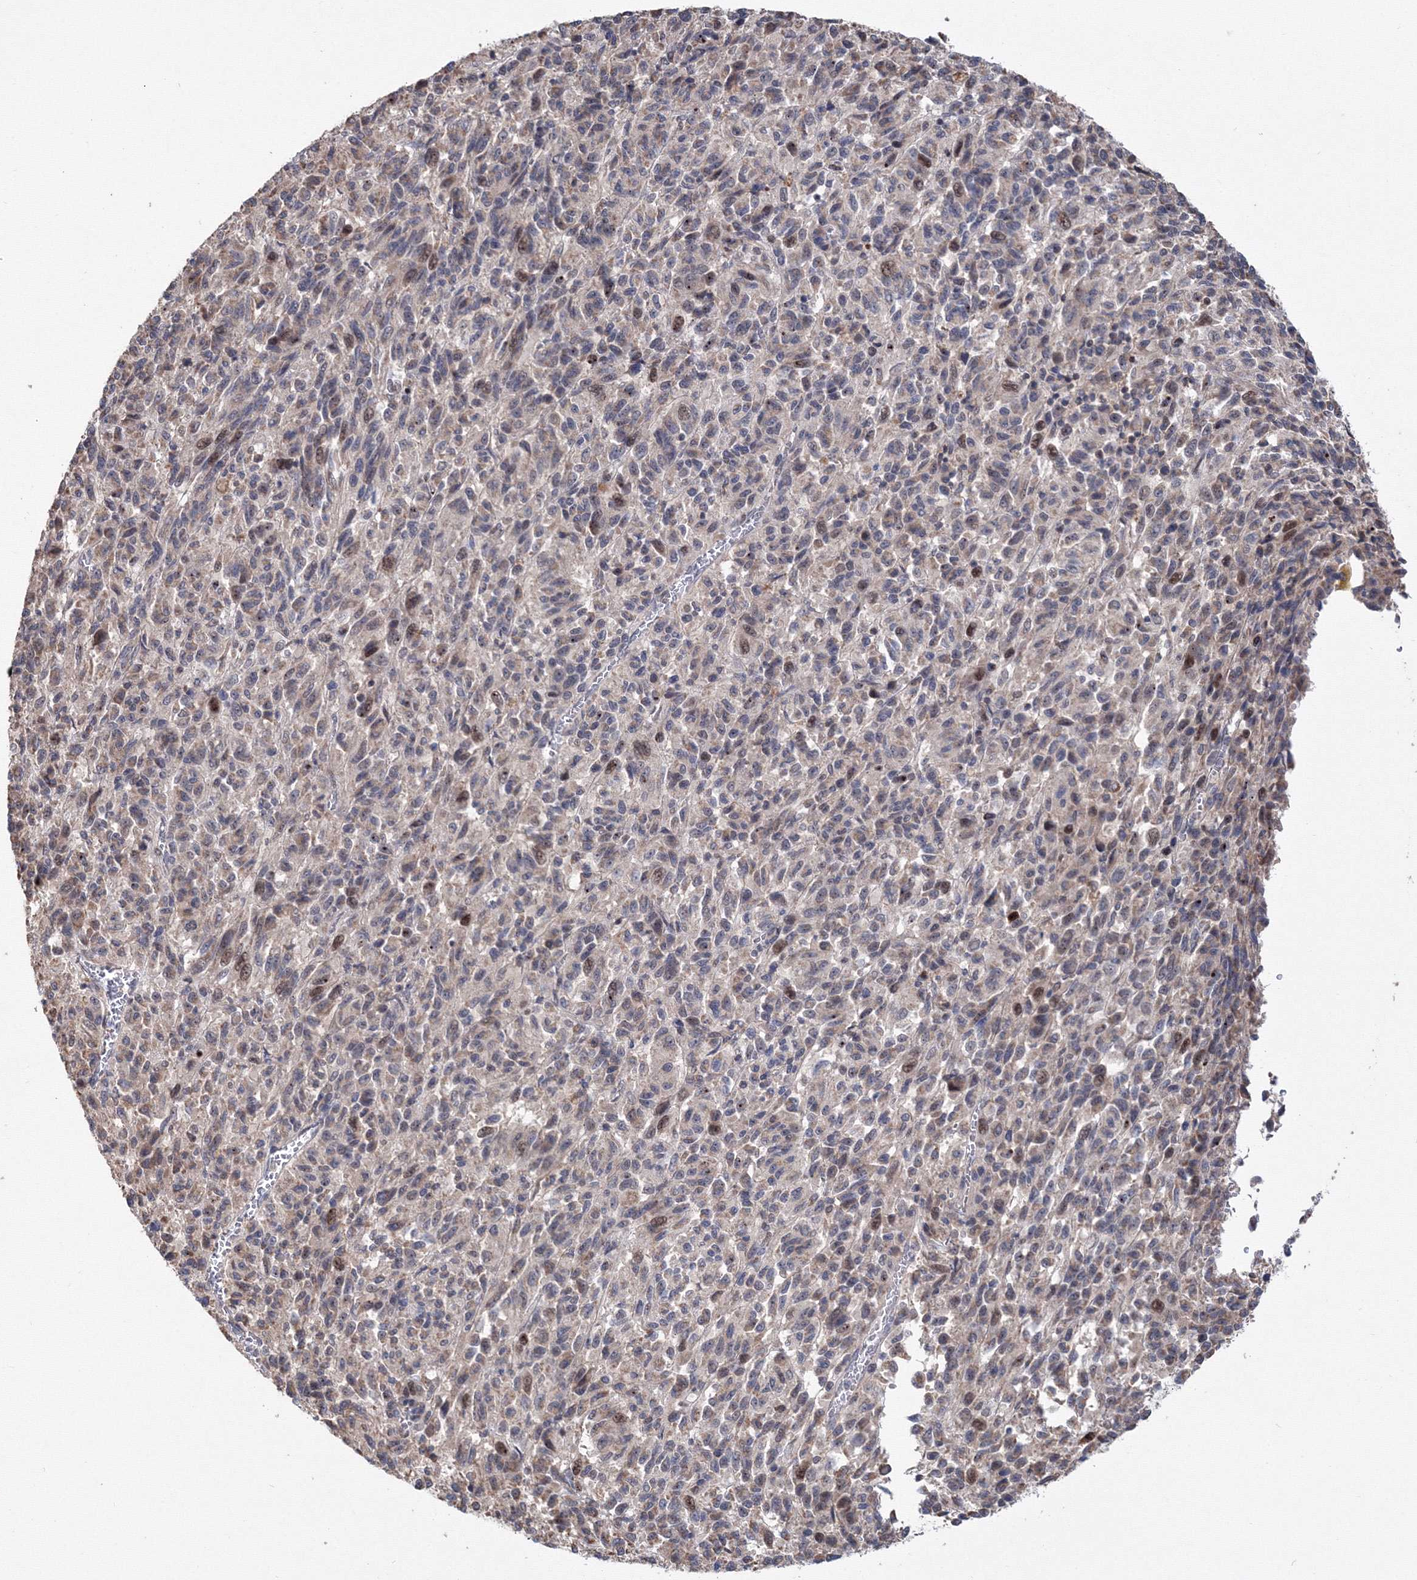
{"staining": {"intensity": "weak", "quantity": "<25%", "location": "nuclear"}, "tissue": "melanoma", "cell_type": "Tumor cells", "image_type": "cancer", "snomed": [{"axis": "morphology", "description": "Malignant melanoma, Metastatic site"}, {"axis": "topography", "description": "Lung"}], "caption": "Melanoma was stained to show a protein in brown. There is no significant expression in tumor cells.", "gene": "PPP2R2B", "patient": {"sex": "male", "age": 64}}